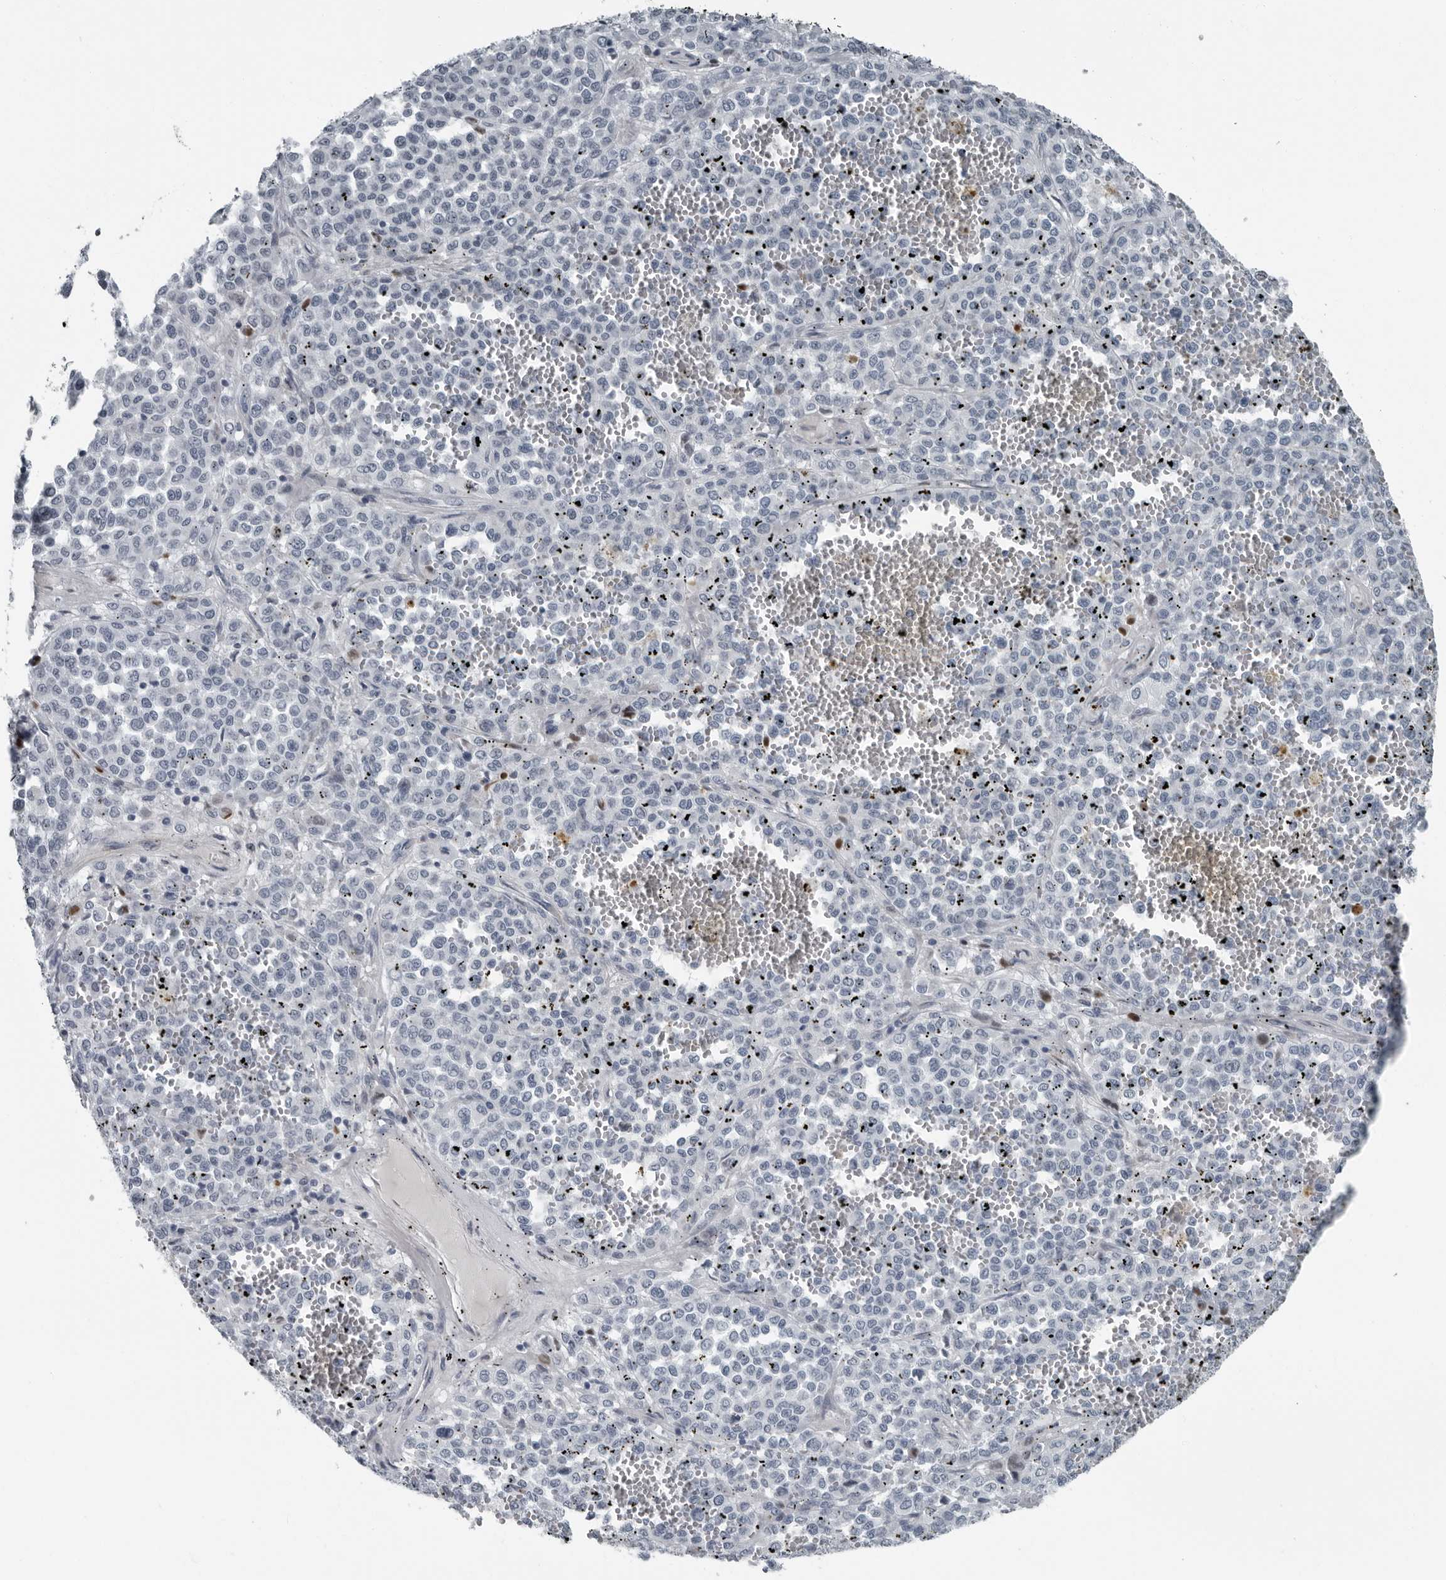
{"staining": {"intensity": "negative", "quantity": "none", "location": "none"}, "tissue": "melanoma", "cell_type": "Tumor cells", "image_type": "cancer", "snomed": [{"axis": "morphology", "description": "Malignant melanoma, Metastatic site"}, {"axis": "topography", "description": "Pancreas"}], "caption": "Immunohistochemistry photomicrograph of malignant melanoma (metastatic site) stained for a protein (brown), which reveals no expression in tumor cells.", "gene": "PDCD11", "patient": {"sex": "female", "age": 30}}